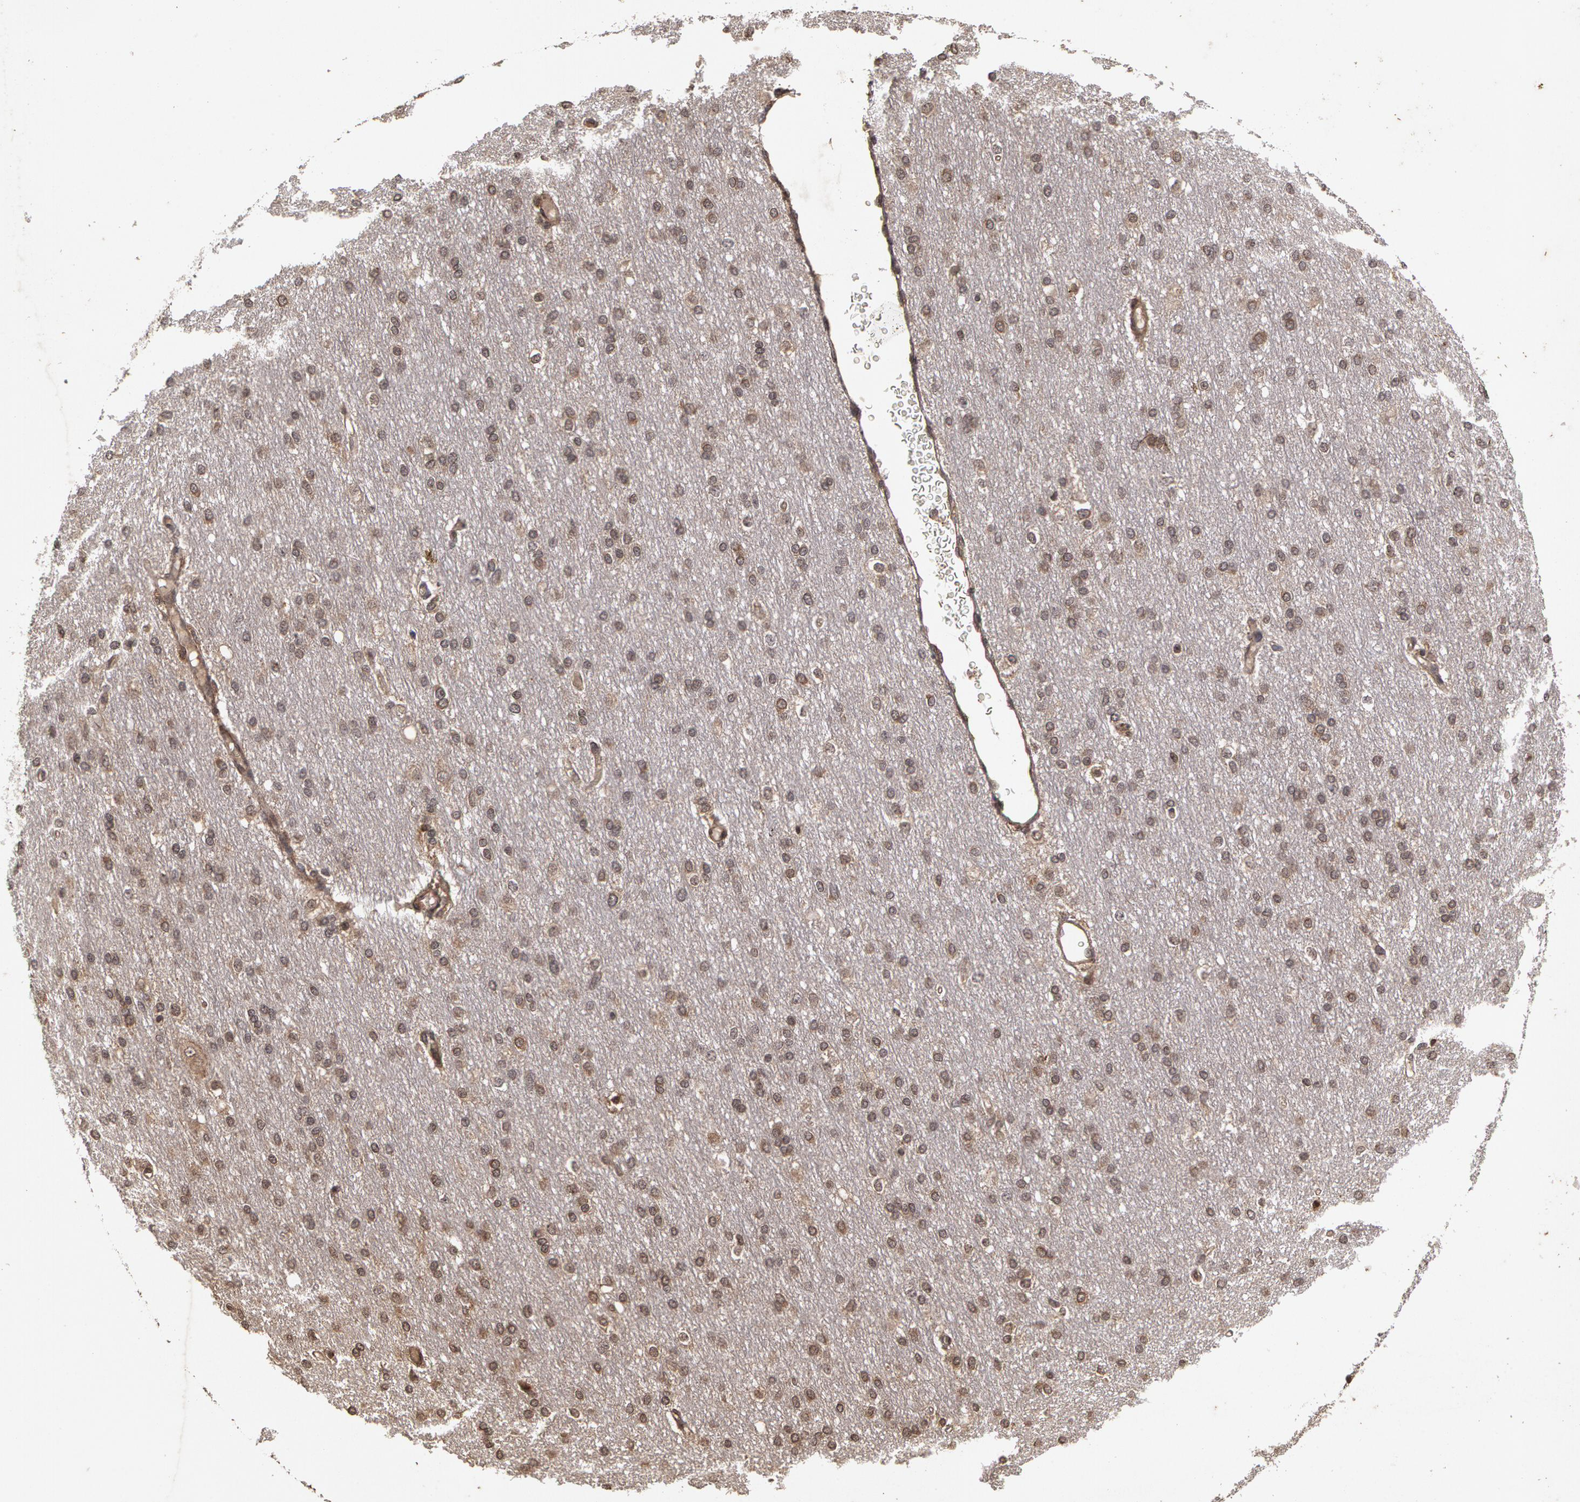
{"staining": {"intensity": "weak", "quantity": ">75%", "location": "cytoplasmic/membranous"}, "tissue": "cerebral cortex", "cell_type": "Endothelial cells", "image_type": "normal", "snomed": [{"axis": "morphology", "description": "Normal tissue, NOS"}, {"axis": "morphology", "description": "Inflammation, NOS"}, {"axis": "topography", "description": "Cerebral cortex"}], "caption": "Unremarkable cerebral cortex displays weak cytoplasmic/membranous positivity in about >75% of endothelial cells, visualized by immunohistochemistry. (DAB (3,3'-diaminobenzidine) = brown stain, brightfield microscopy at high magnification).", "gene": "CALR", "patient": {"sex": "male", "age": 6}}